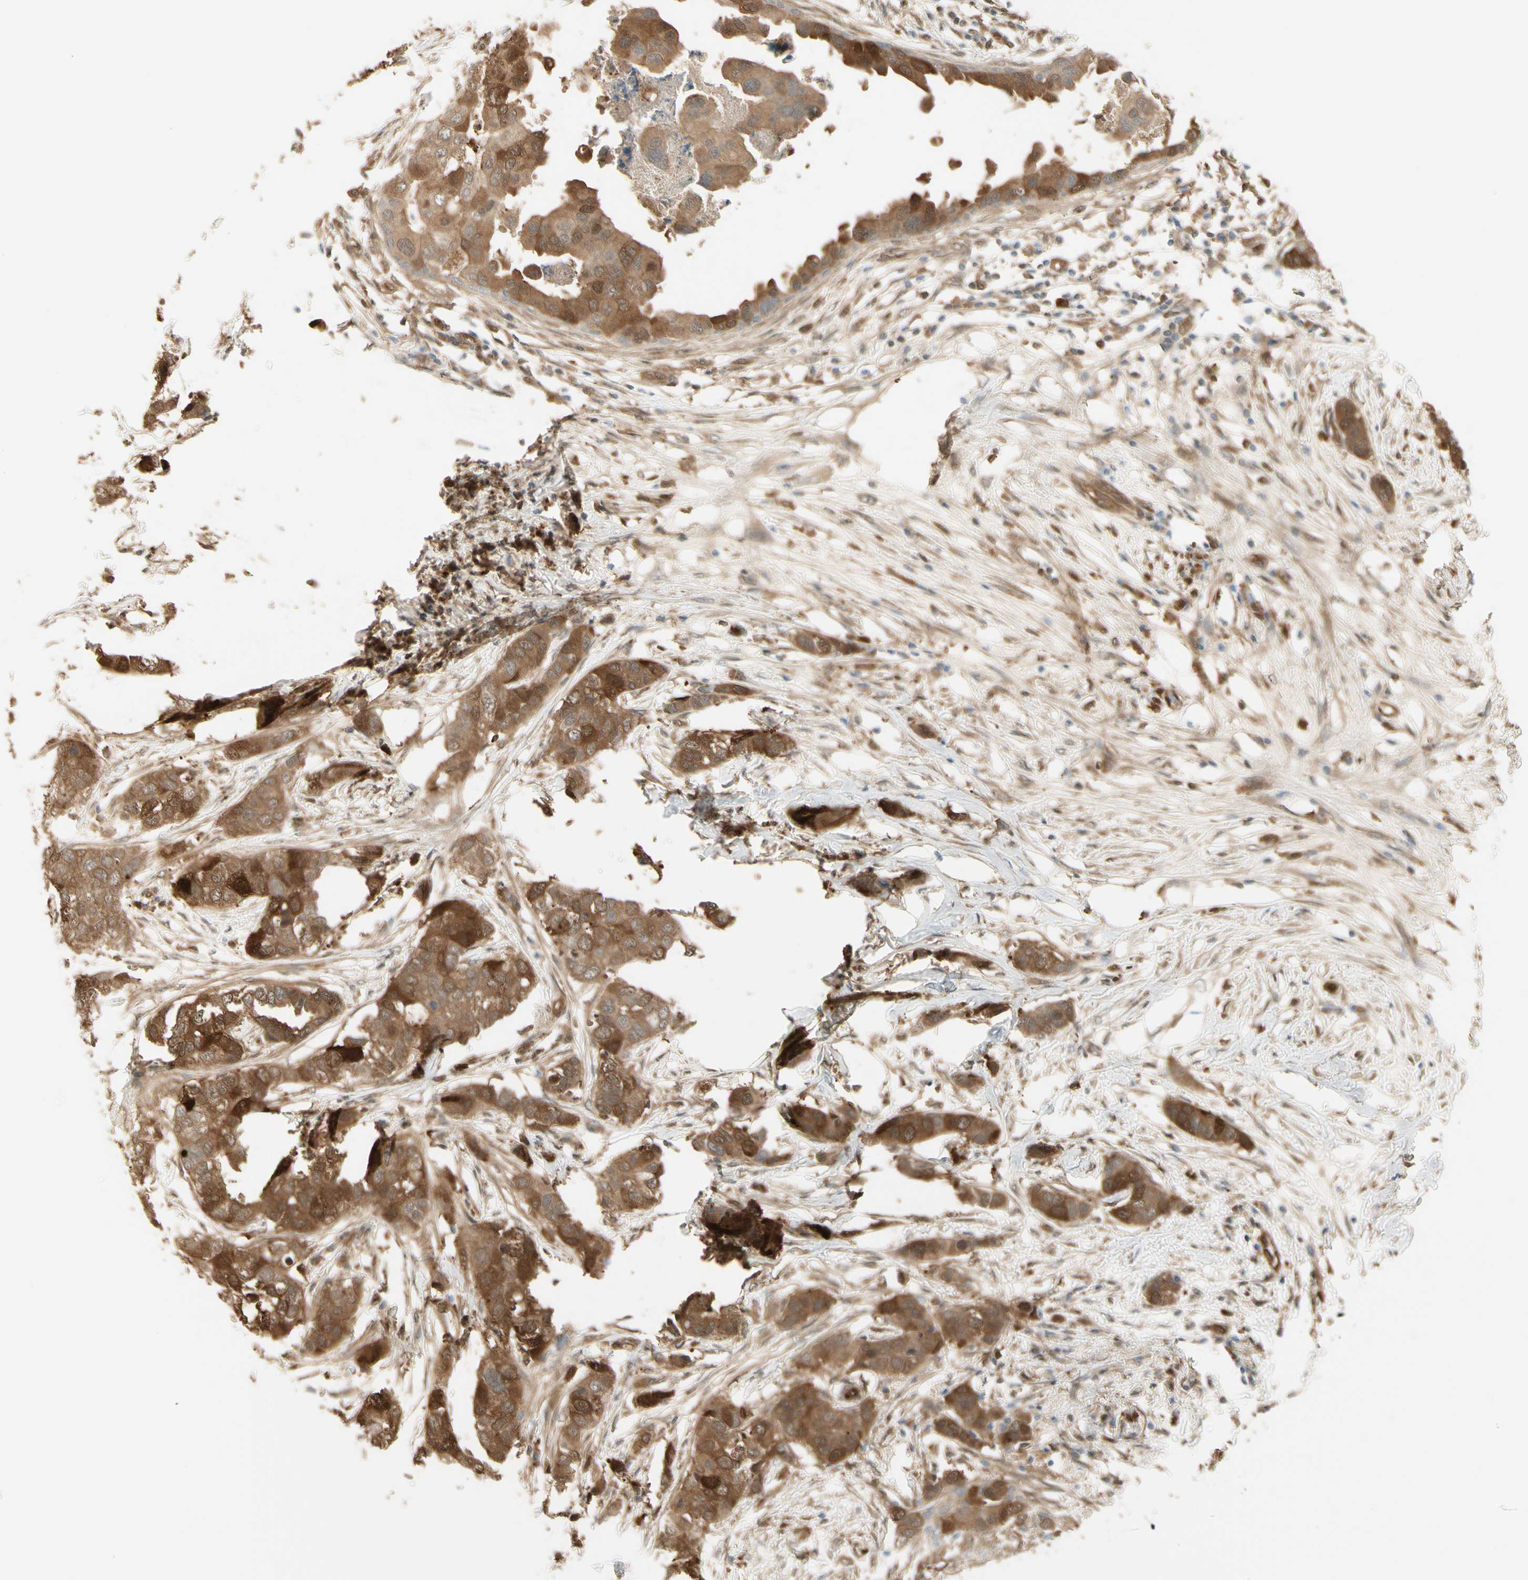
{"staining": {"intensity": "moderate", "quantity": ">75%", "location": "cytoplasmic/membranous,nuclear"}, "tissue": "breast cancer", "cell_type": "Tumor cells", "image_type": "cancer", "snomed": [{"axis": "morphology", "description": "Duct carcinoma"}, {"axis": "topography", "description": "Breast"}], "caption": "A brown stain shows moderate cytoplasmic/membranous and nuclear expression of a protein in human breast cancer (intraductal carcinoma) tumor cells.", "gene": "SERPINB6", "patient": {"sex": "female", "age": 50}}